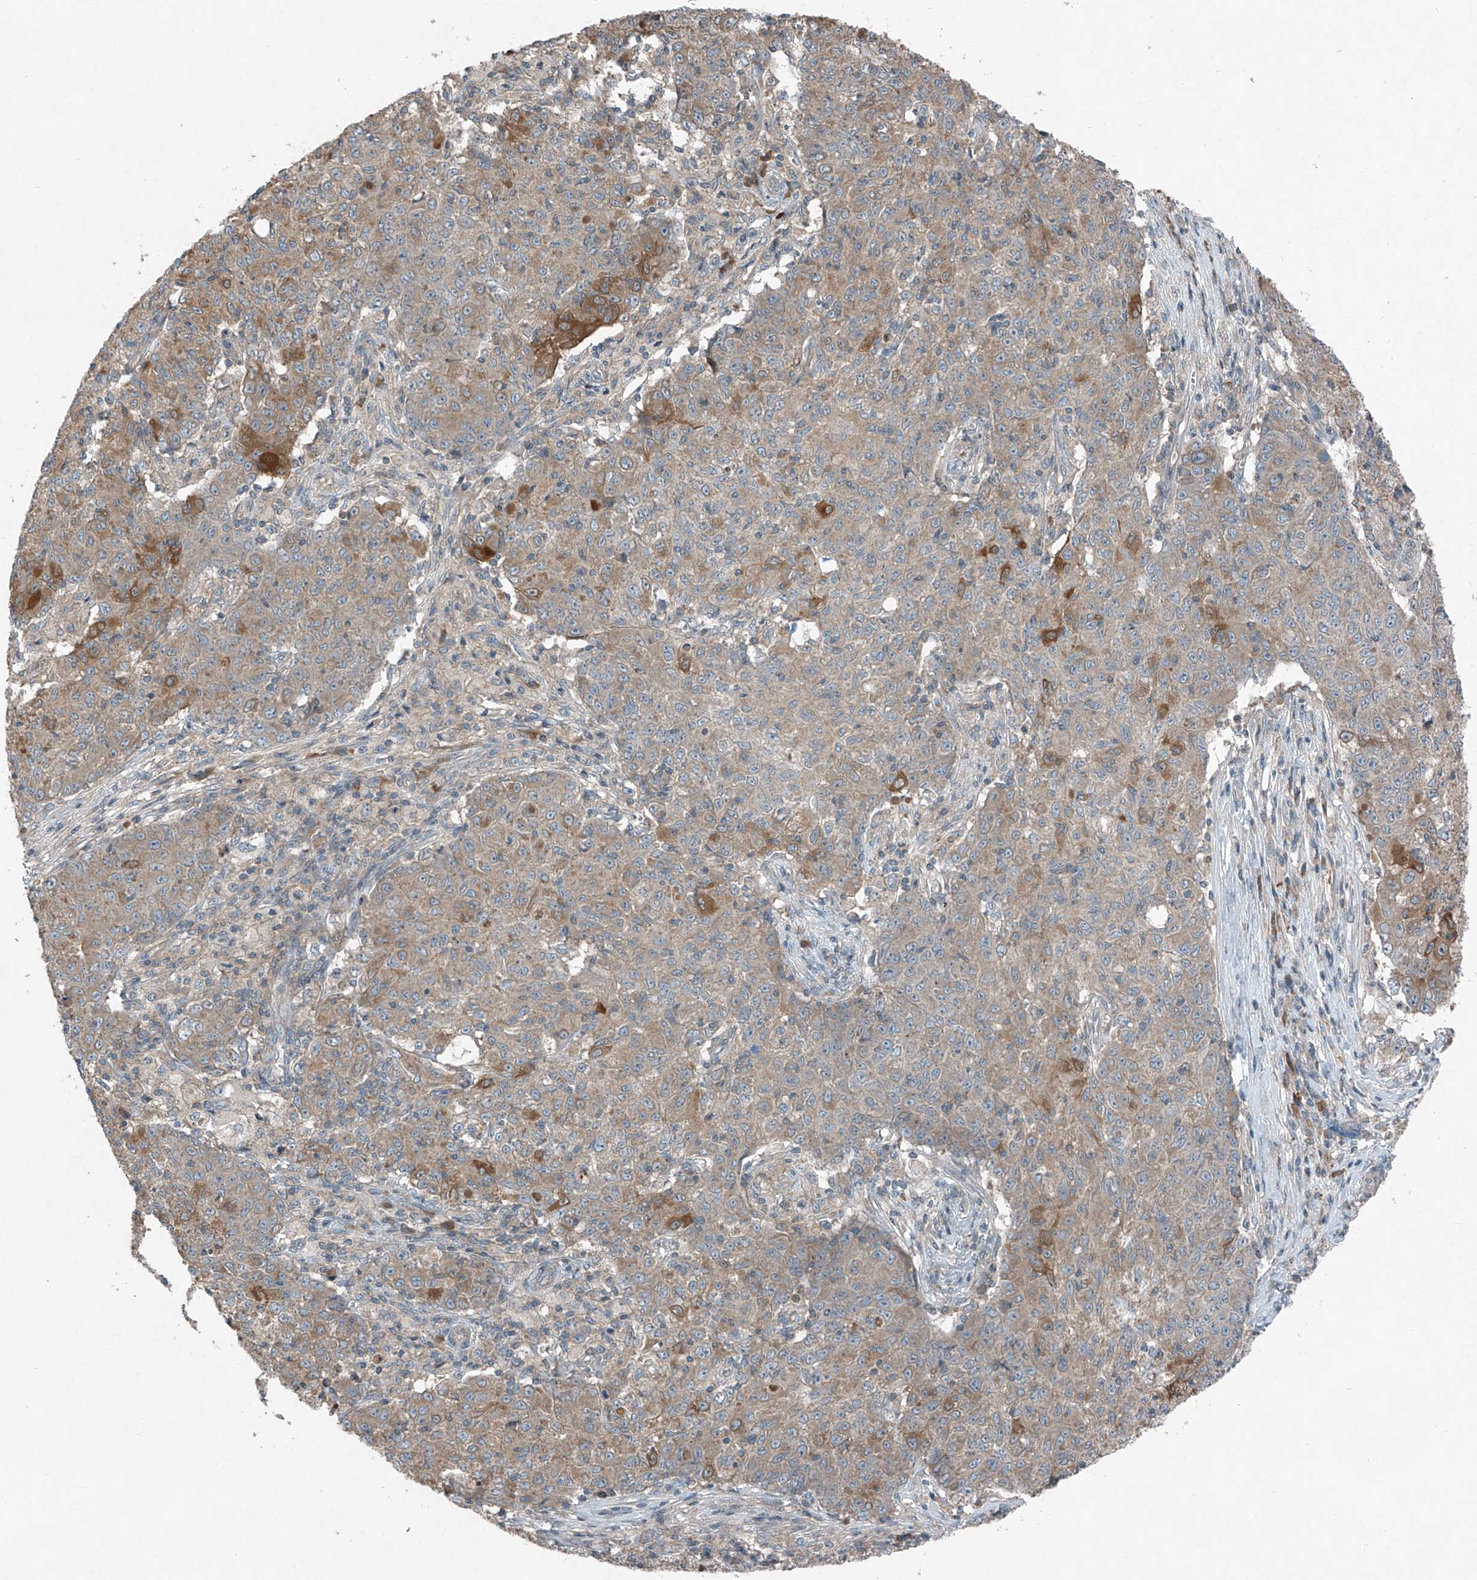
{"staining": {"intensity": "weak", "quantity": "25%-75%", "location": "cytoplasmic/membranous"}, "tissue": "ovarian cancer", "cell_type": "Tumor cells", "image_type": "cancer", "snomed": [{"axis": "morphology", "description": "Carcinoma, endometroid"}, {"axis": "topography", "description": "Ovary"}], "caption": "IHC (DAB (3,3'-diaminobenzidine)) staining of human ovarian cancer (endometroid carcinoma) demonstrates weak cytoplasmic/membranous protein expression in approximately 25%-75% of tumor cells.", "gene": "FOXRED2", "patient": {"sex": "female", "age": 42}}